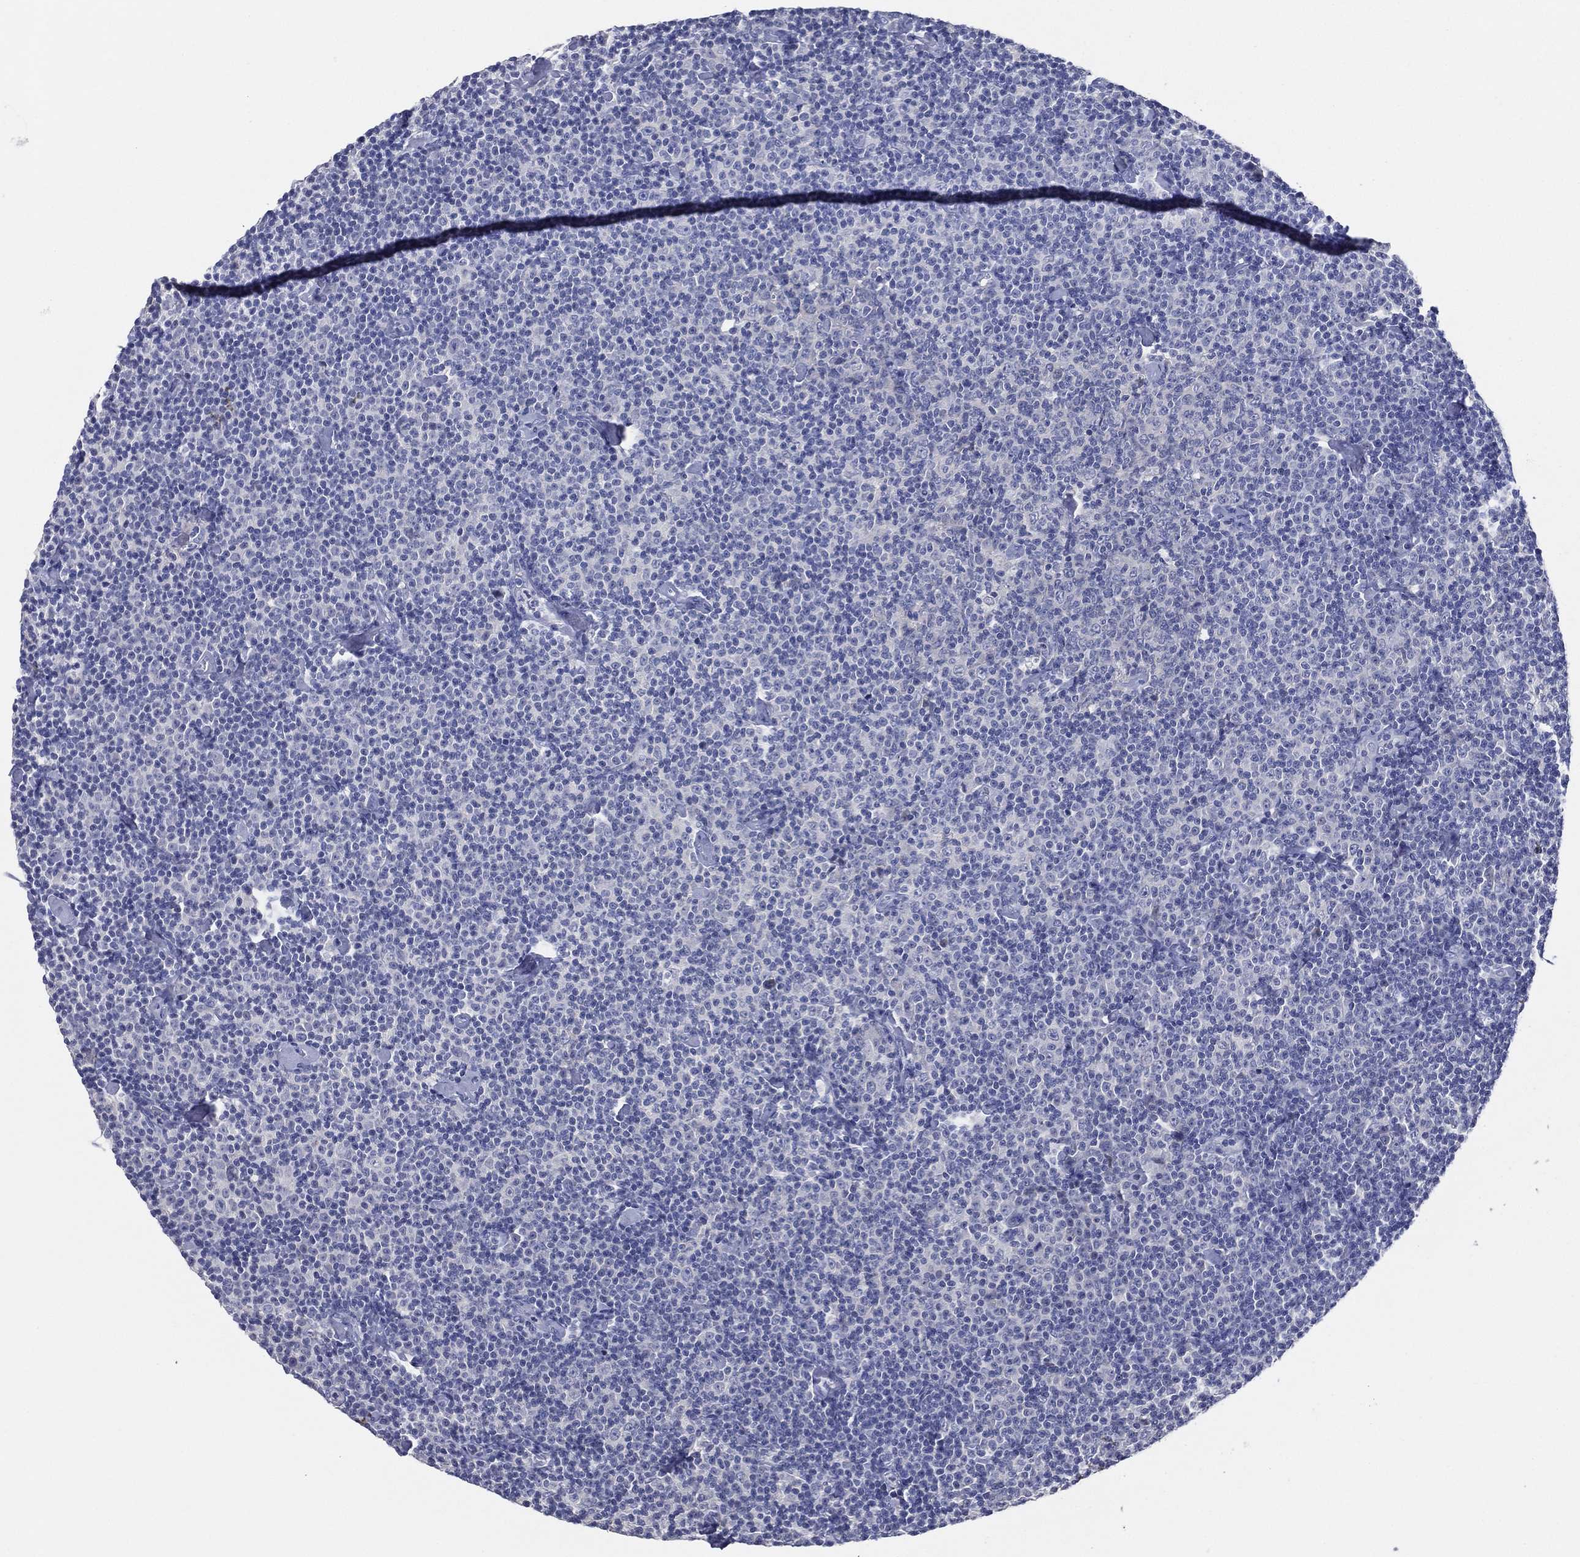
{"staining": {"intensity": "negative", "quantity": "none", "location": "none"}, "tissue": "lymphoma", "cell_type": "Tumor cells", "image_type": "cancer", "snomed": [{"axis": "morphology", "description": "Malignant lymphoma, non-Hodgkin's type, Low grade"}, {"axis": "topography", "description": "Lymph node"}], "caption": "The micrograph demonstrates no staining of tumor cells in low-grade malignant lymphoma, non-Hodgkin's type.", "gene": "SLC13A4", "patient": {"sex": "male", "age": 81}}